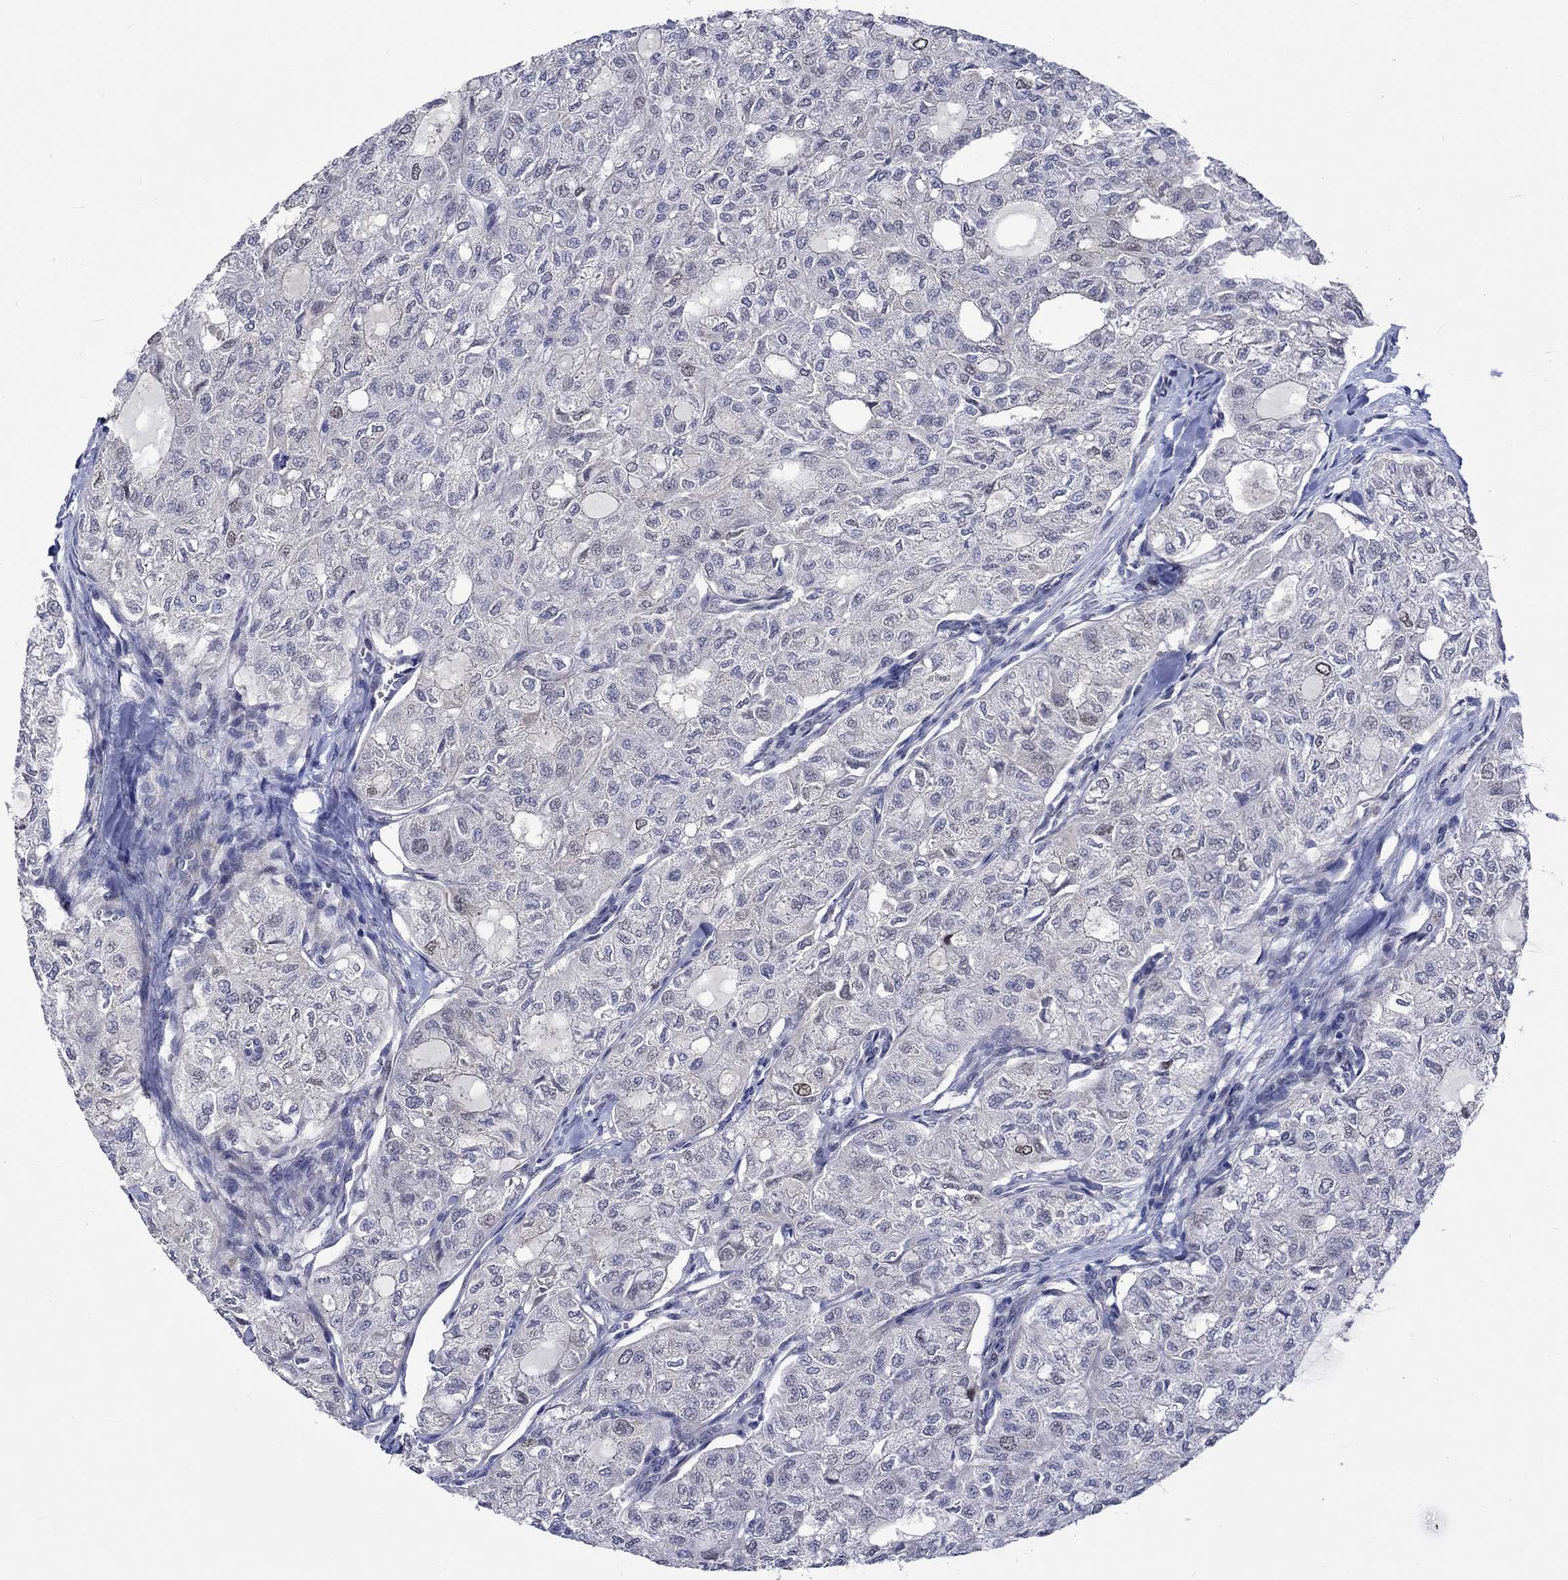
{"staining": {"intensity": "weak", "quantity": "<25%", "location": "nuclear"}, "tissue": "thyroid cancer", "cell_type": "Tumor cells", "image_type": "cancer", "snomed": [{"axis": "morphology", "description": "Follicular adenoma carcinoma, NOS"}, {"axis": "topography", "description": "Thyroid gland"}], "caption": "The IHC photomicrograph has no significant expression in tumor cells of follicular adenoma carcinoma (thyroid) tissue. (Stains: DAB immunohistochemistry (IHC) with hematoxylin counter stain, Microscopy: brightfield microscopy at high magnification).", "gene": "E2F8", "patient": {"sex": "male", "age": 75}}